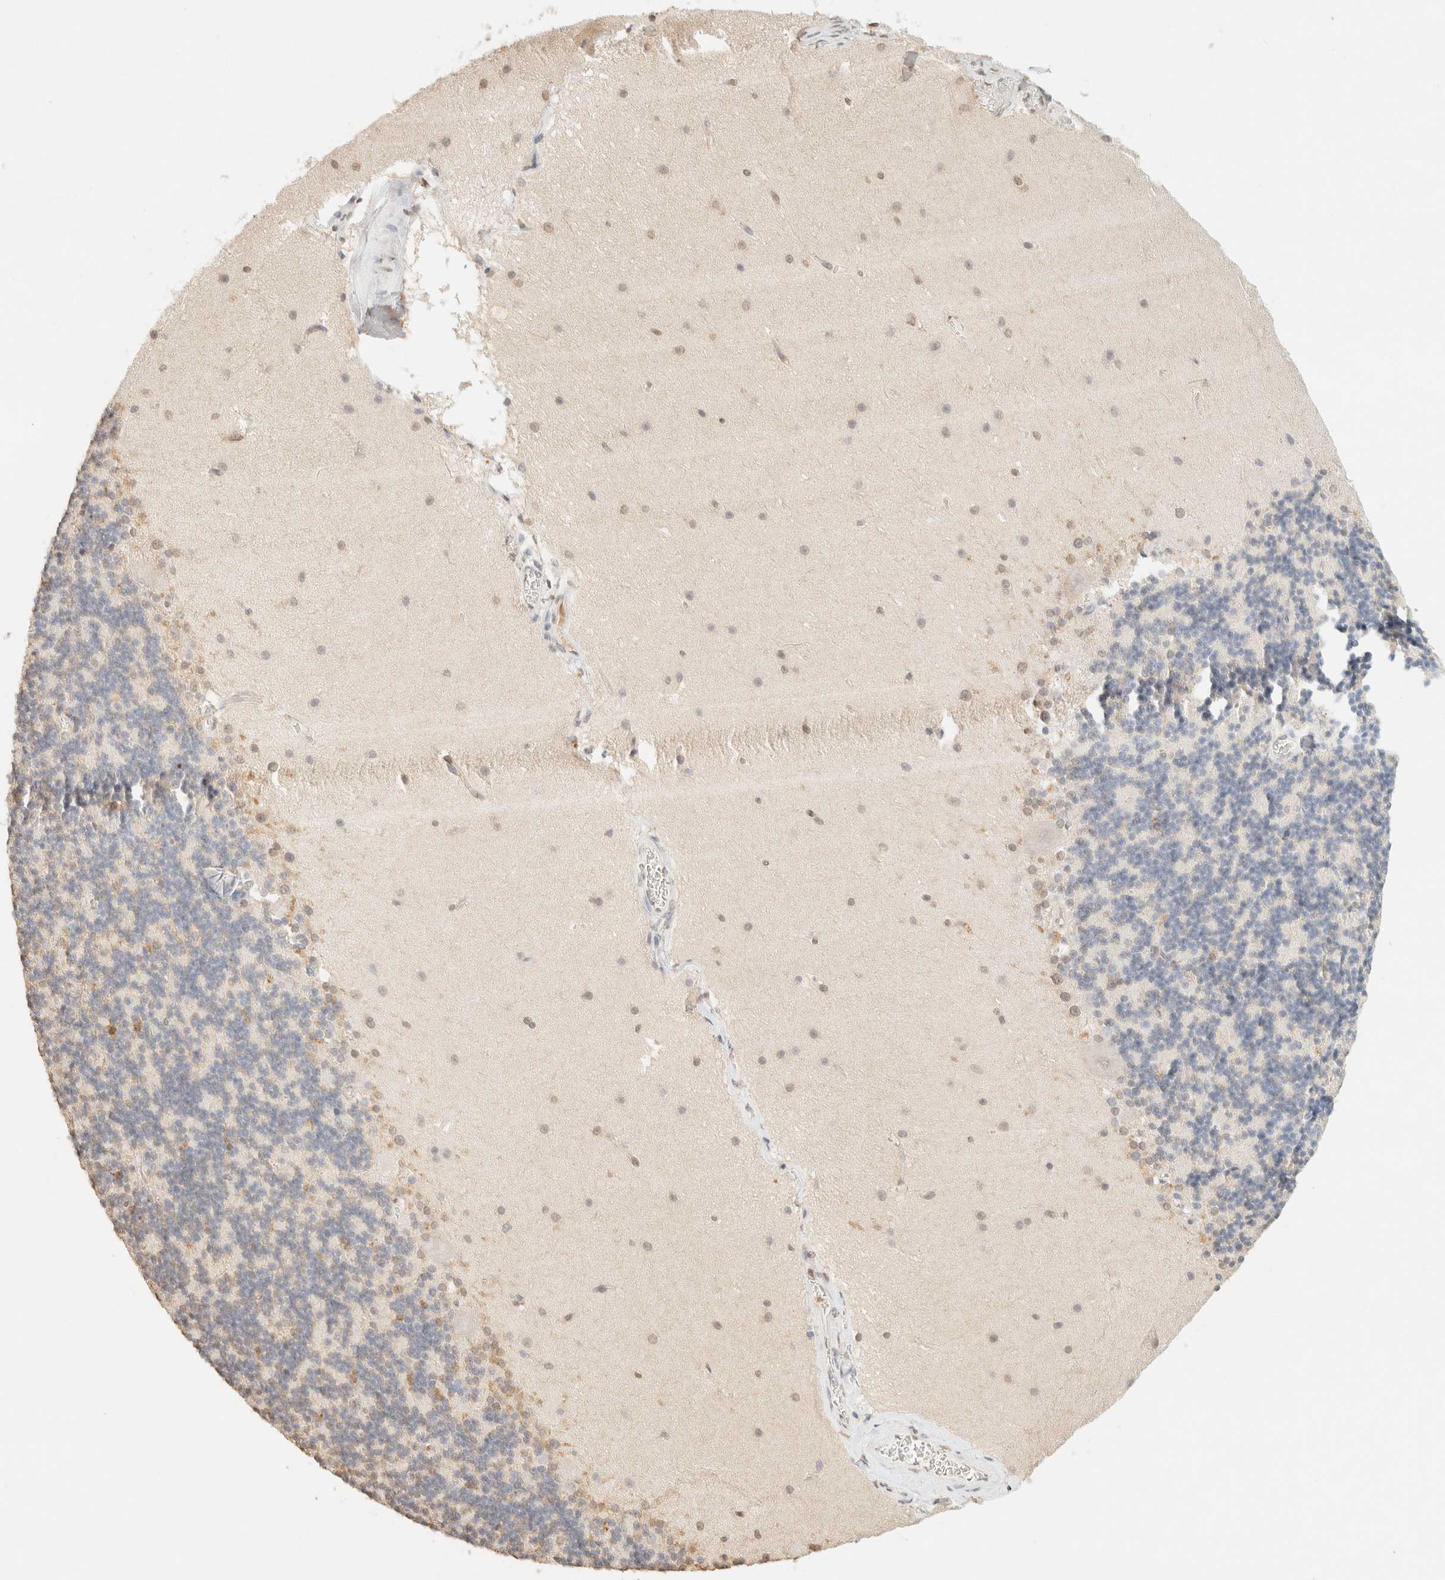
{"staining": {"intensity": "weak", "quantity": "<25%", "location": "nuclear"}, "tissue": "cerebellum", "cell_type": "Cells in granular layer", "image_type": "normal", "snomed": [{"axis": "morphology", "description": "Normal tissue, NOS"}, {"axis": "topography", "description": "Cerebellum"}], "caption": "The image reveals no staining of cells in granular layer in benign cerebellum. (IHC, brightfield microscopy, high magnification).", "gene": "S100A13", "patient": {"sex": "female", "age": 19}}